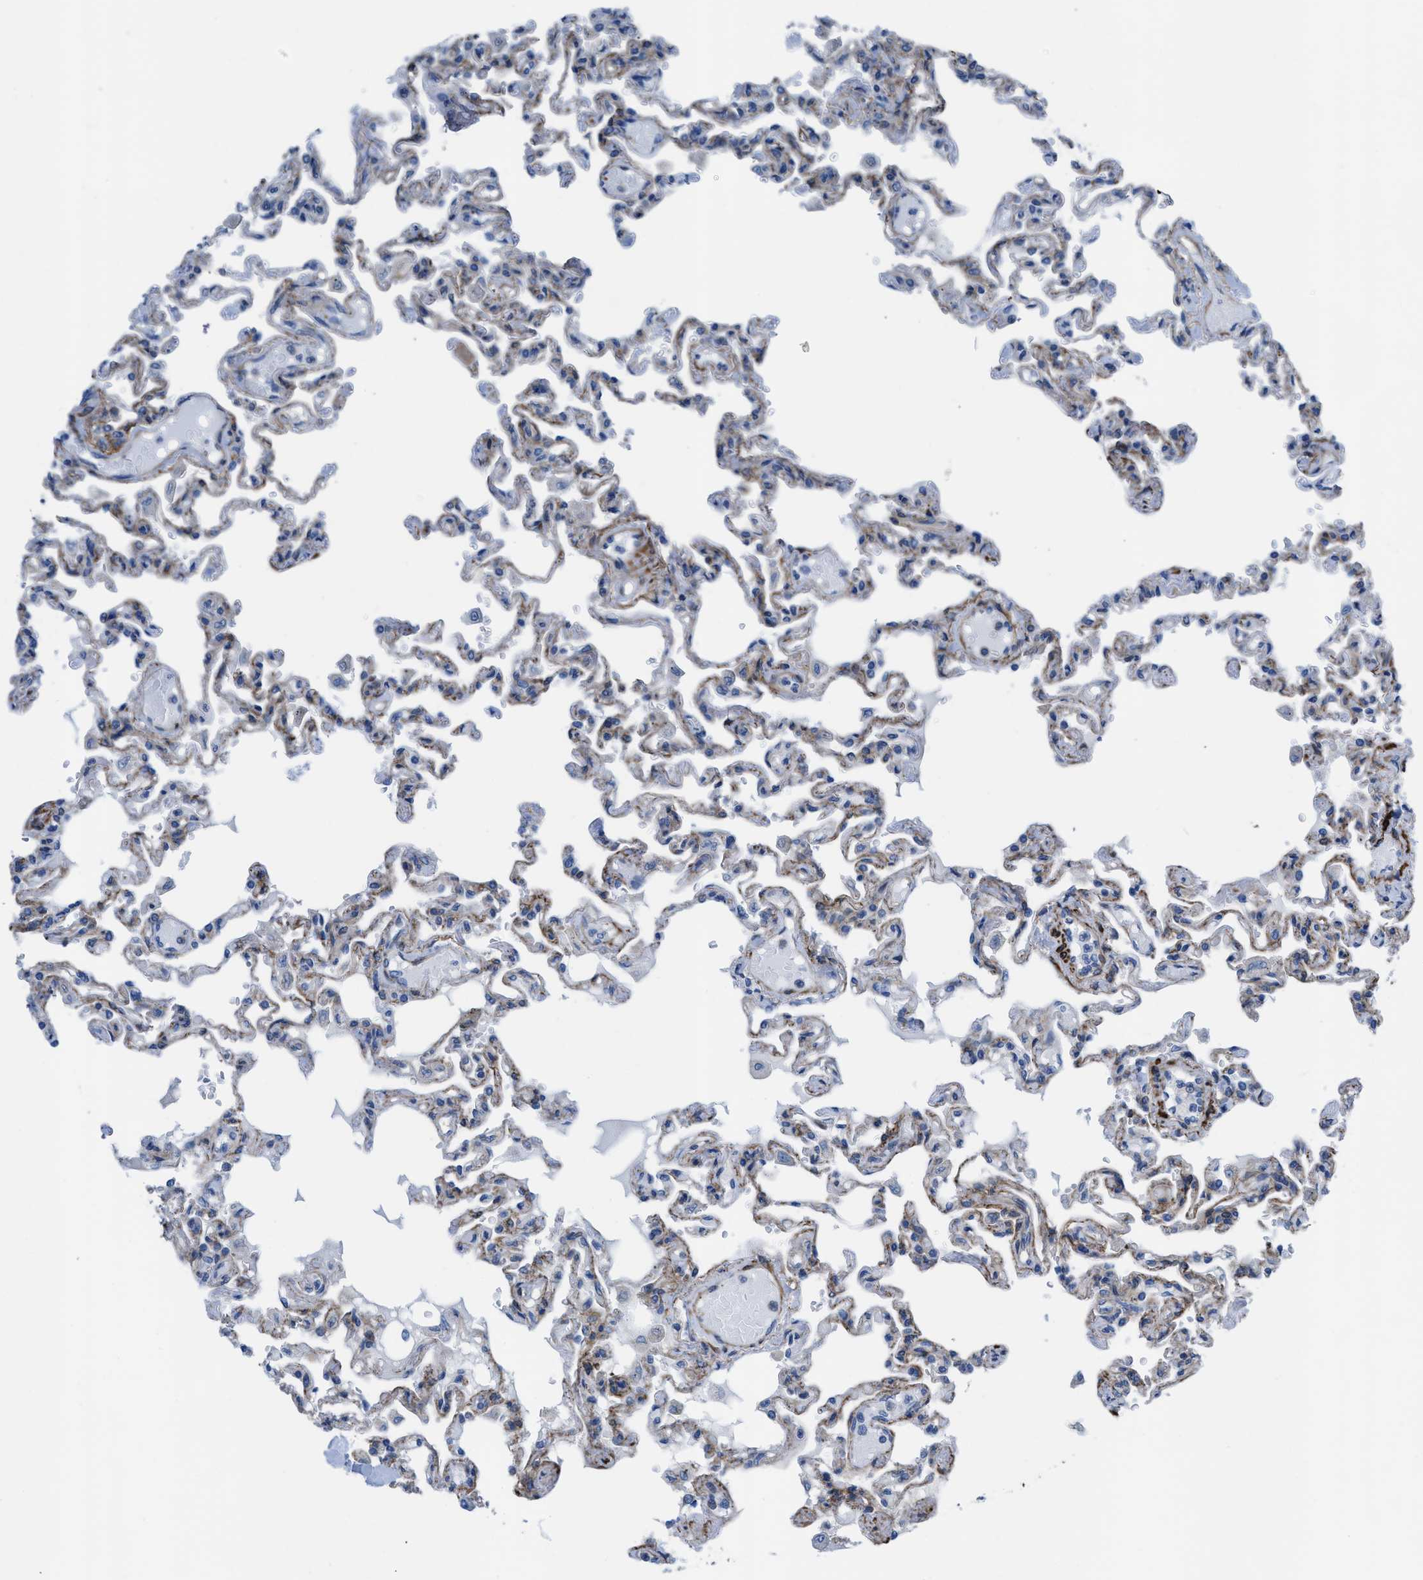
{"staining": {"intensity": "weak", "quantity": "<25%", "location": "cytoplasmic/membranous"}, "tissue": "lung", "cell_type": "Alveolar cells", "image_type": "normal", "snomed": [{"axis": "morphology", "description": "Normal tissue, NOS"}, {"axis": "topography", "description": "Lung"}], "caption": "Normal lung was stained to show a protein in brown. There is no significant positivity in alveolar cells.", "gene": "KCNH7", "patient": {"sex": "male", "age": 21}}